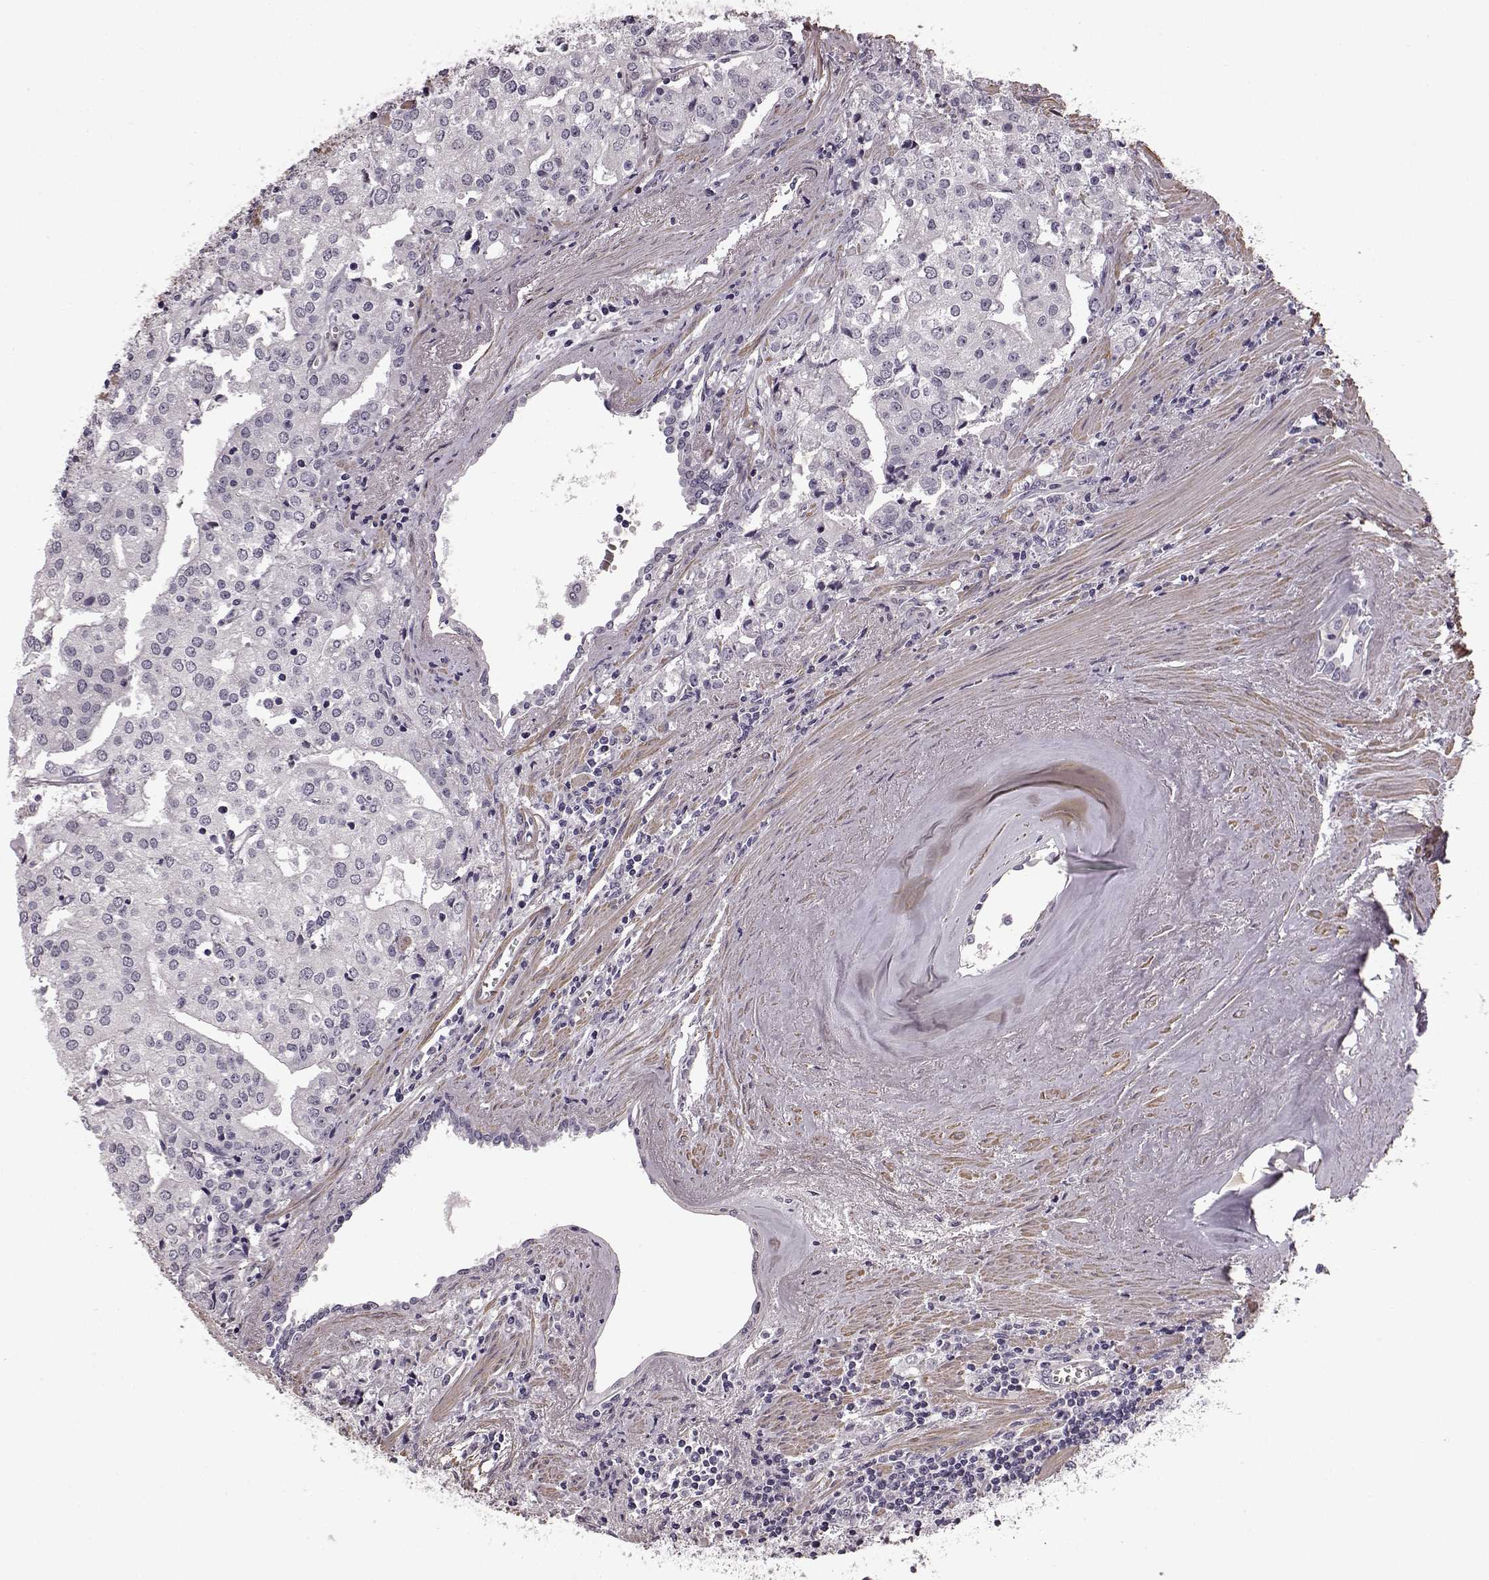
{"staining": {"intensity": "negative", "quantity": "none", "location": "none"}, "tissue": "prostate cancer", "cell_type": "Tumor cells", "image_type": "cancer", "snomed": [{"axis": "morphology", "description": "Adenocarcinoma, High grade"}, {"axis": "topography", "description": "Prostate"}], "caption": "Tumor cells are negative for brown protein staining in prostate cancer. (DAB (3,3'-diaminobenzidine) immunohistochemistry (IHC), high magnification).", "gene": "SLCO3A1", "patient": {"sex": "male", "age": 68}}